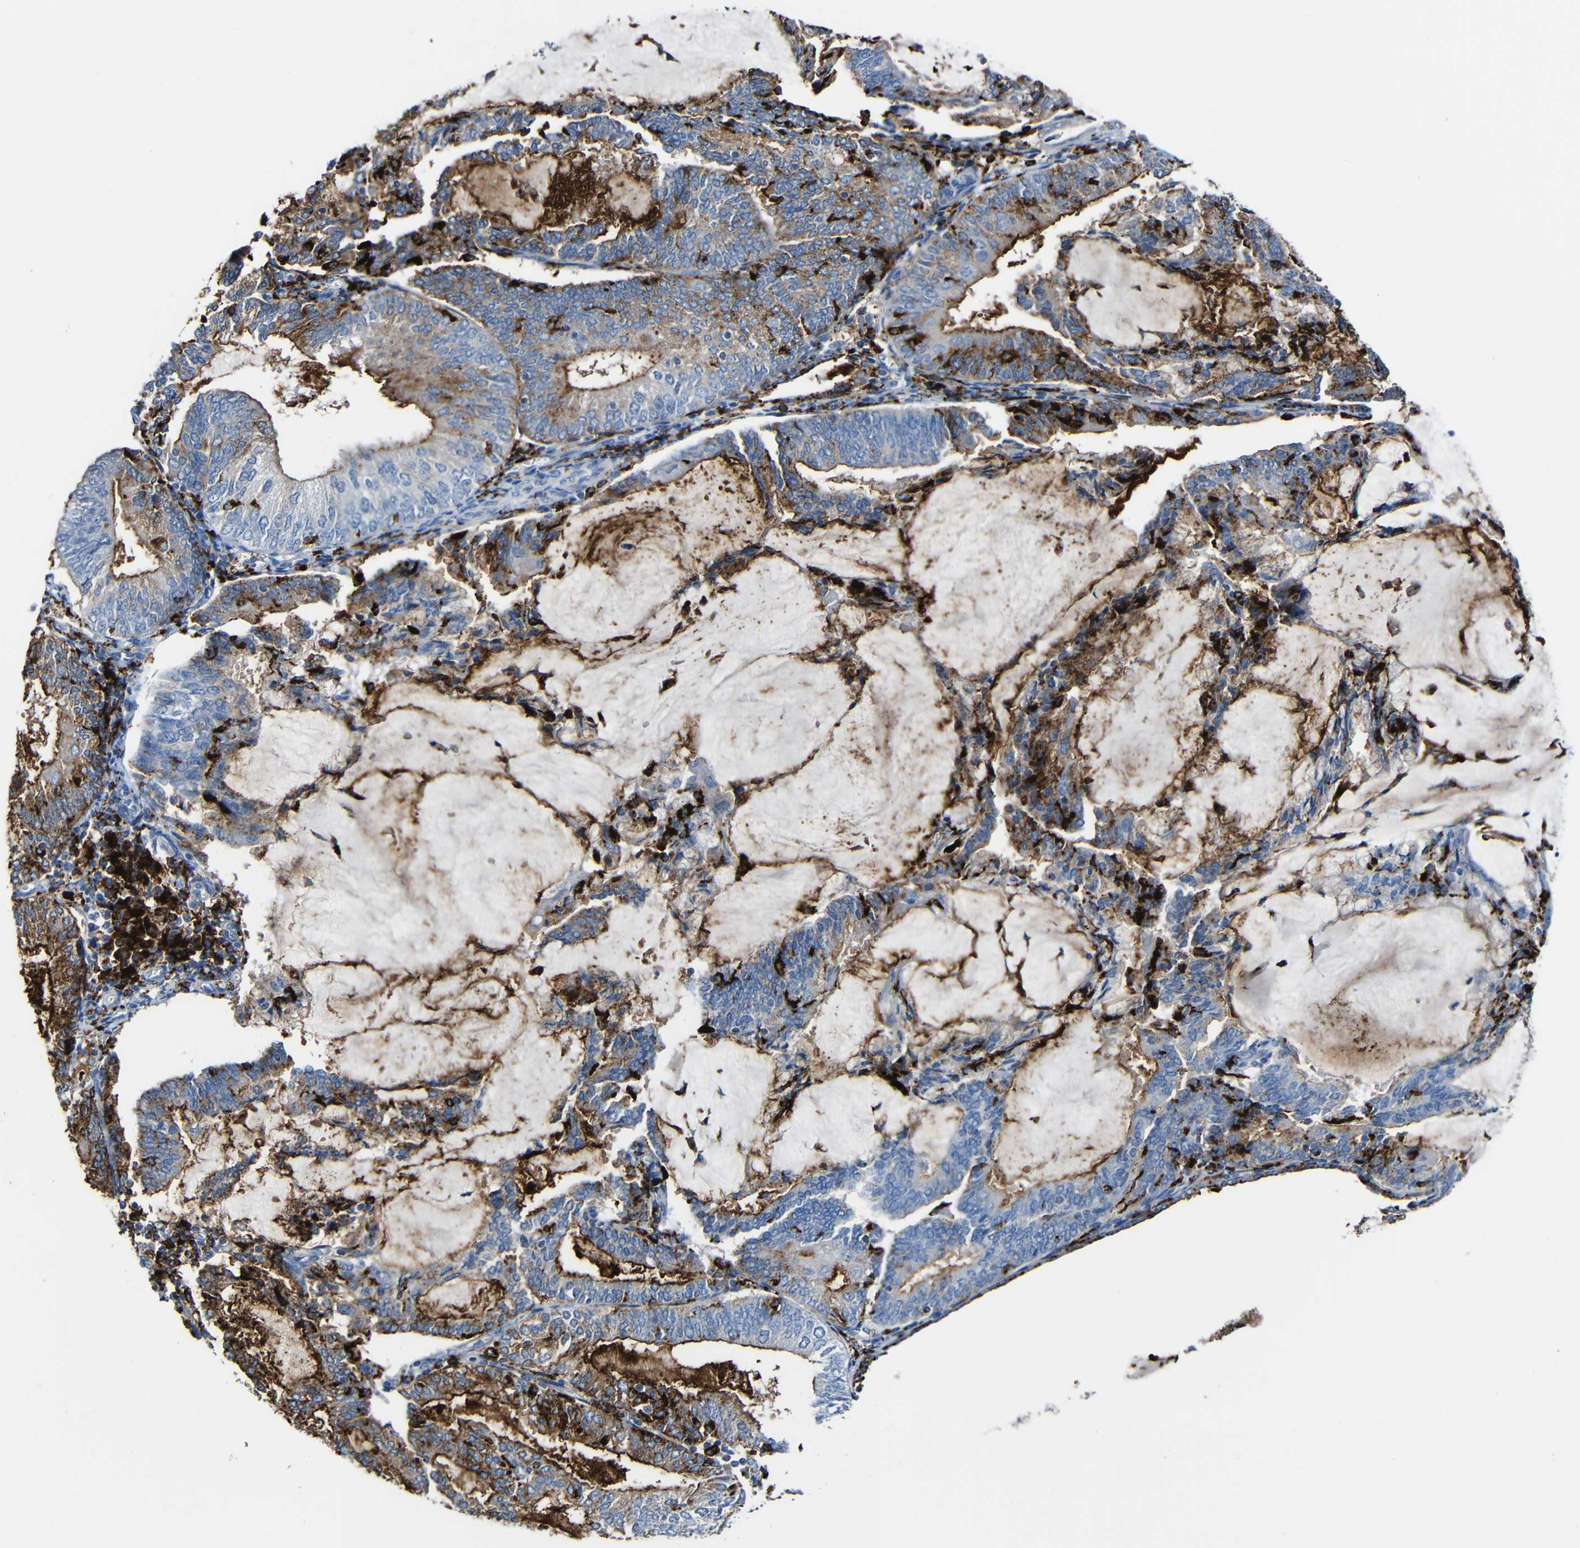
{"staining": {"intensity": "strong", "quantity": ">75%", "location": "cytoplasmic/membranous"}, "tissue": "endometrial cancer", "cell_type": "Tumor cells", "image_type": "cancer", "snomed": [{"axis": "morphology", "description": "Adenocarcinoma, NOS"}, {"axis": "topography", "description": "Endometrium"}], "caption": "IHC (DAB) staining of endometrial cancer (adenocarcinoma) displays strong cytoplasmic/membranous protein expression in approximately >75% of tumor cells. Nuclei are stained in blue.", "gene": "HLA-DMA", "patient": {"sex": "female", "age": 81}}